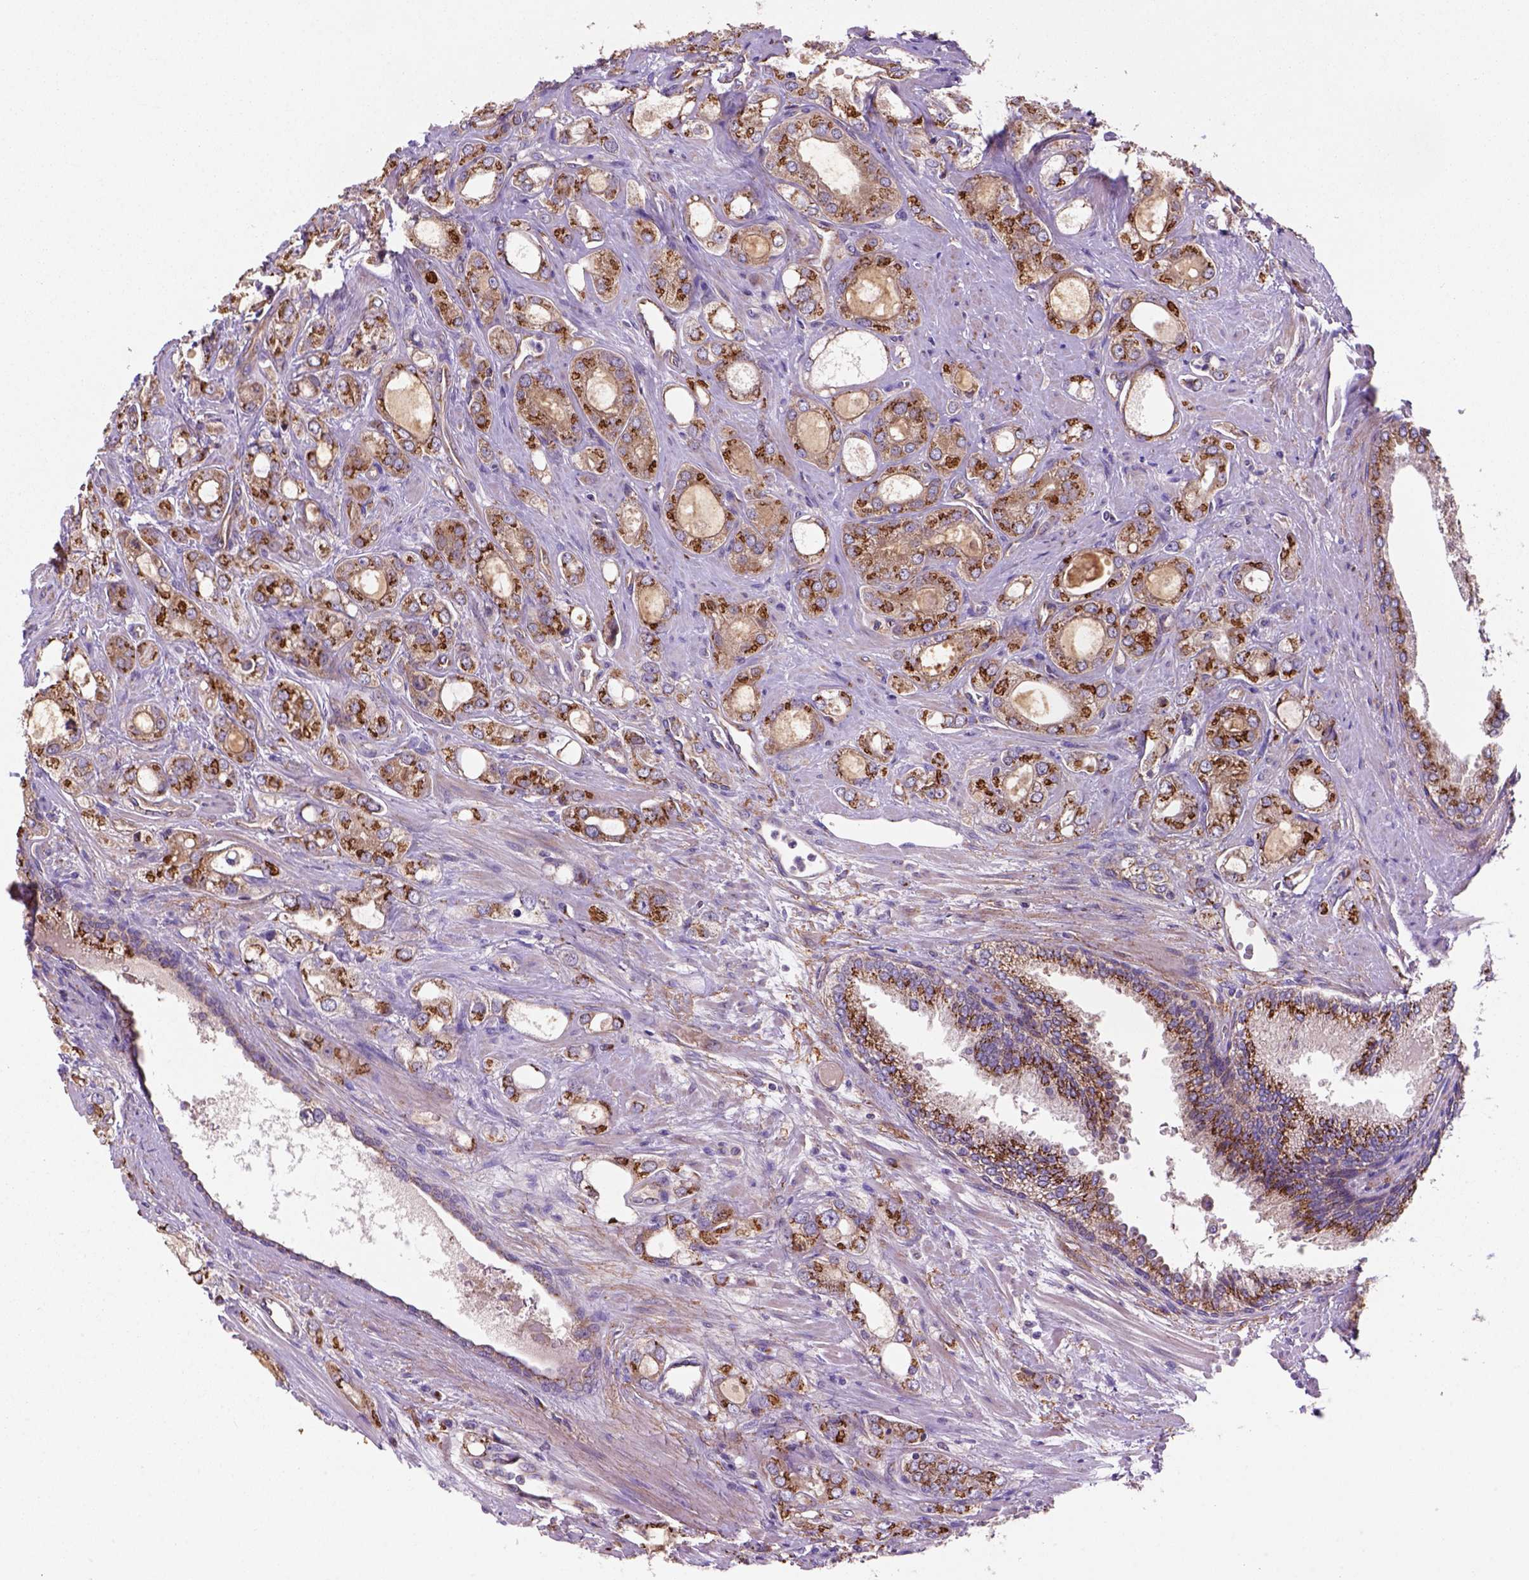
{"staining": {"intensity": "strong", "quantity": "<25%", "location": "cytoplasmic/membranous"}, "tissue": "prostate cancer", "cell_type": "Tumor cells", "image_type": "cancer", "snomed": [{"axis": "morphology", "description": "Adenocarcinoma, NOS"}, {"axis": "morphology", "description": "Adenocarcinoma, High grade"}, {"axis": "topography", "description": "Prostate"}], "caption": "An immunohistochemistry (IHC) photomicrograph of neoplastic tissue is shown. Protein staining in brown highlights strong cytoplasmic/membranous positivity in adenocarcinoma (prostate) within tumor cells. (DAB IHC, brown staining for protein, blue staining for nuclei).", "gene": "WARS2", "patient": {"sex": "male", "age": 70}}